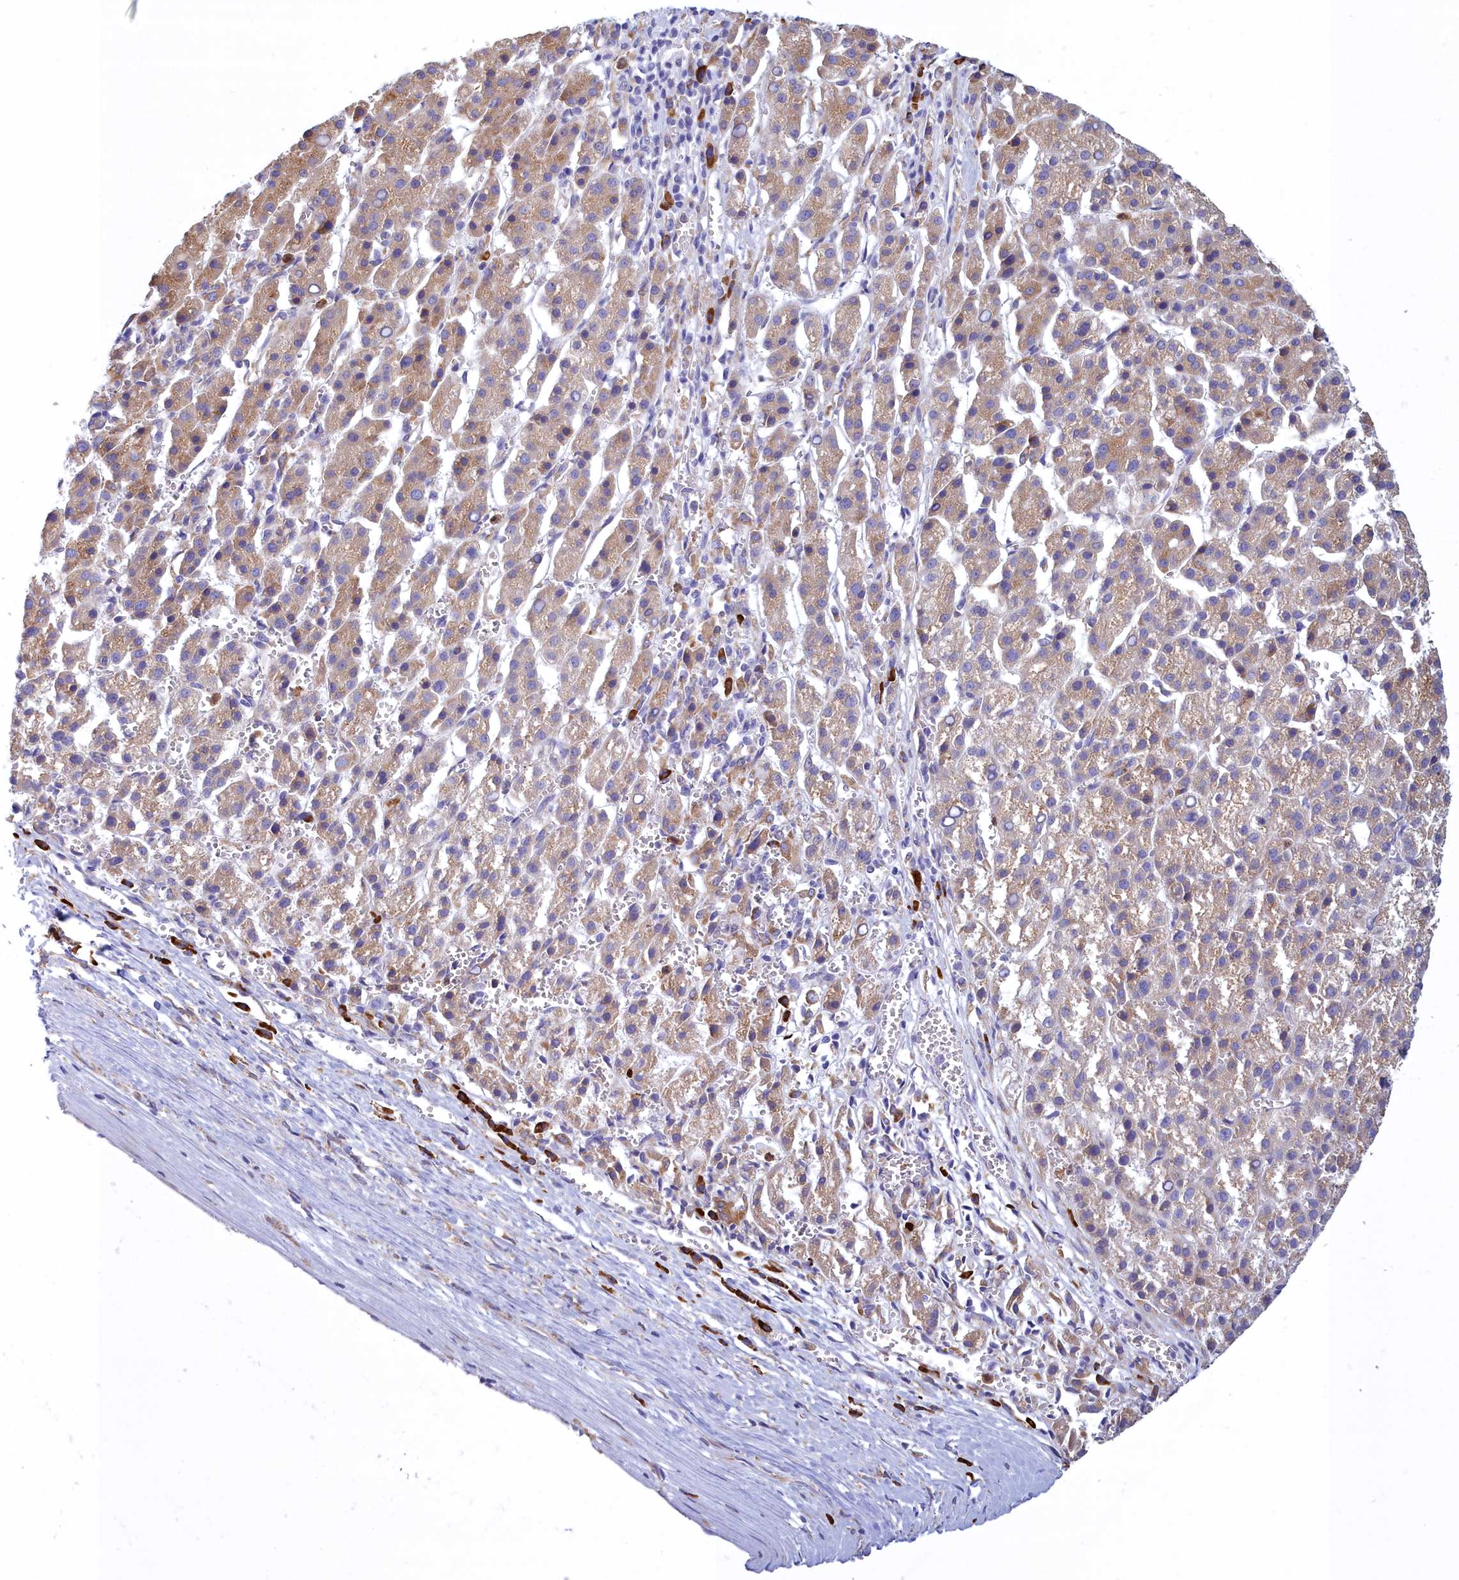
{"staining": {"intensity": "moderate", "quantity": ">75%", "location": "cytoplasmic/membranous"}, "tissue": "liver cancer", "cell_type": "Tumor cells", "image_type": "cancer", "snomed": [{"axis": "morphology", "description": "Carcinoma, Hepatocellular, NOS"}, {"axis": "topography", "description": "Liver"}], "caption": "Liver cancer (hepatocellular carcinoma) stained with a brown dye reveals moderate cytoplasmic/membranous positive staining in about >75% of tumor cells.", "gene": "HM13", "patient": {"sex": "female", "age": 58}}